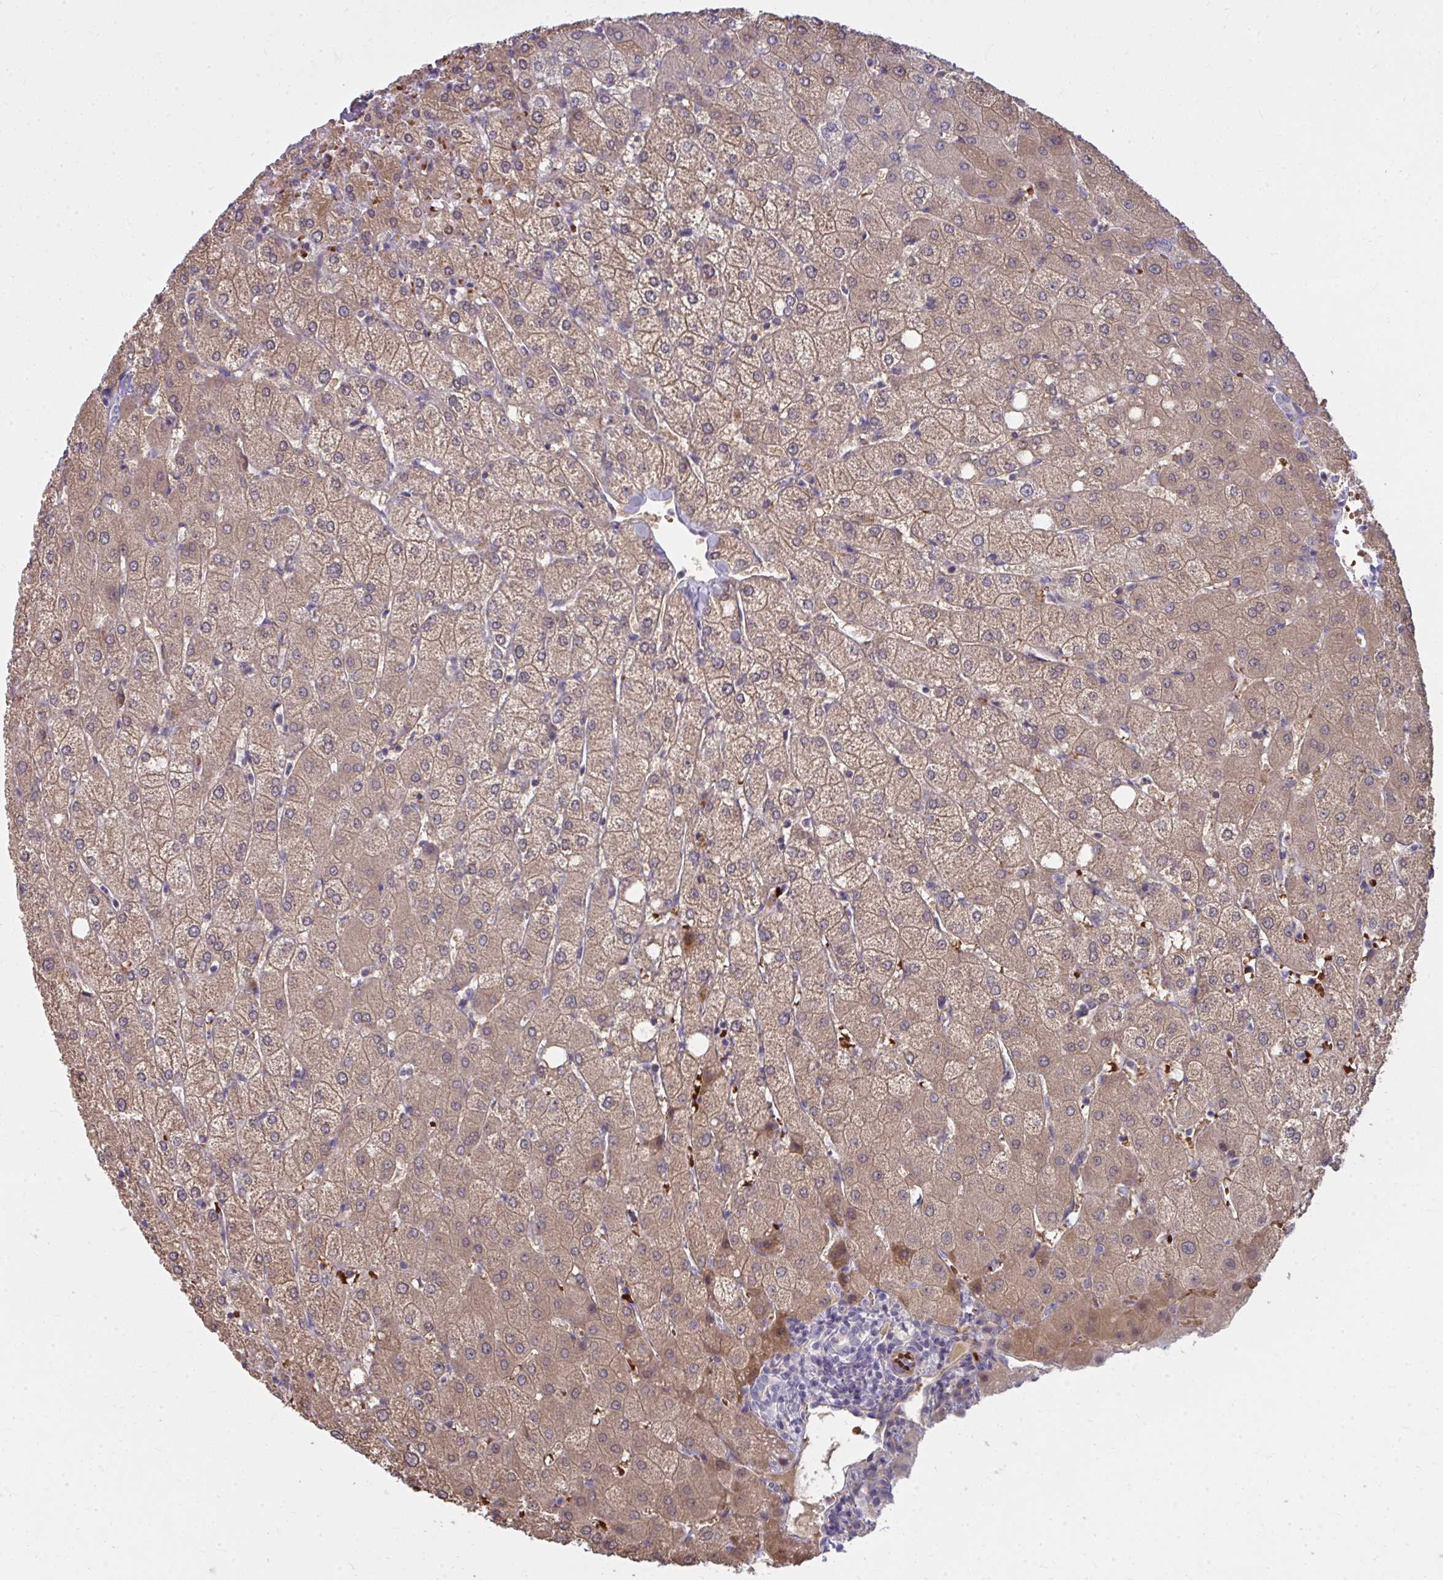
{"staining": {"intensity": "negative", "quantity": "none", "location": "none"}, "tissue": "liver", "cell_type": "Cholangiocytes", "image_type": "normal", "snomed": [{"axis": "morphology", "description": "Normal tissue, NOS"}, {"axis": "topography", "description": "Liver"}], "caption": "Immunohistochemistry (IHC) micrograph of benign human liver stained for a protein (brown), which exhibits no expression in cholangiocytes. (DAB IHC visualized using brightfield microscopy, high magnification).", "gene": "SLC14A1", "patient": {"sex": "female", "age": 54}}